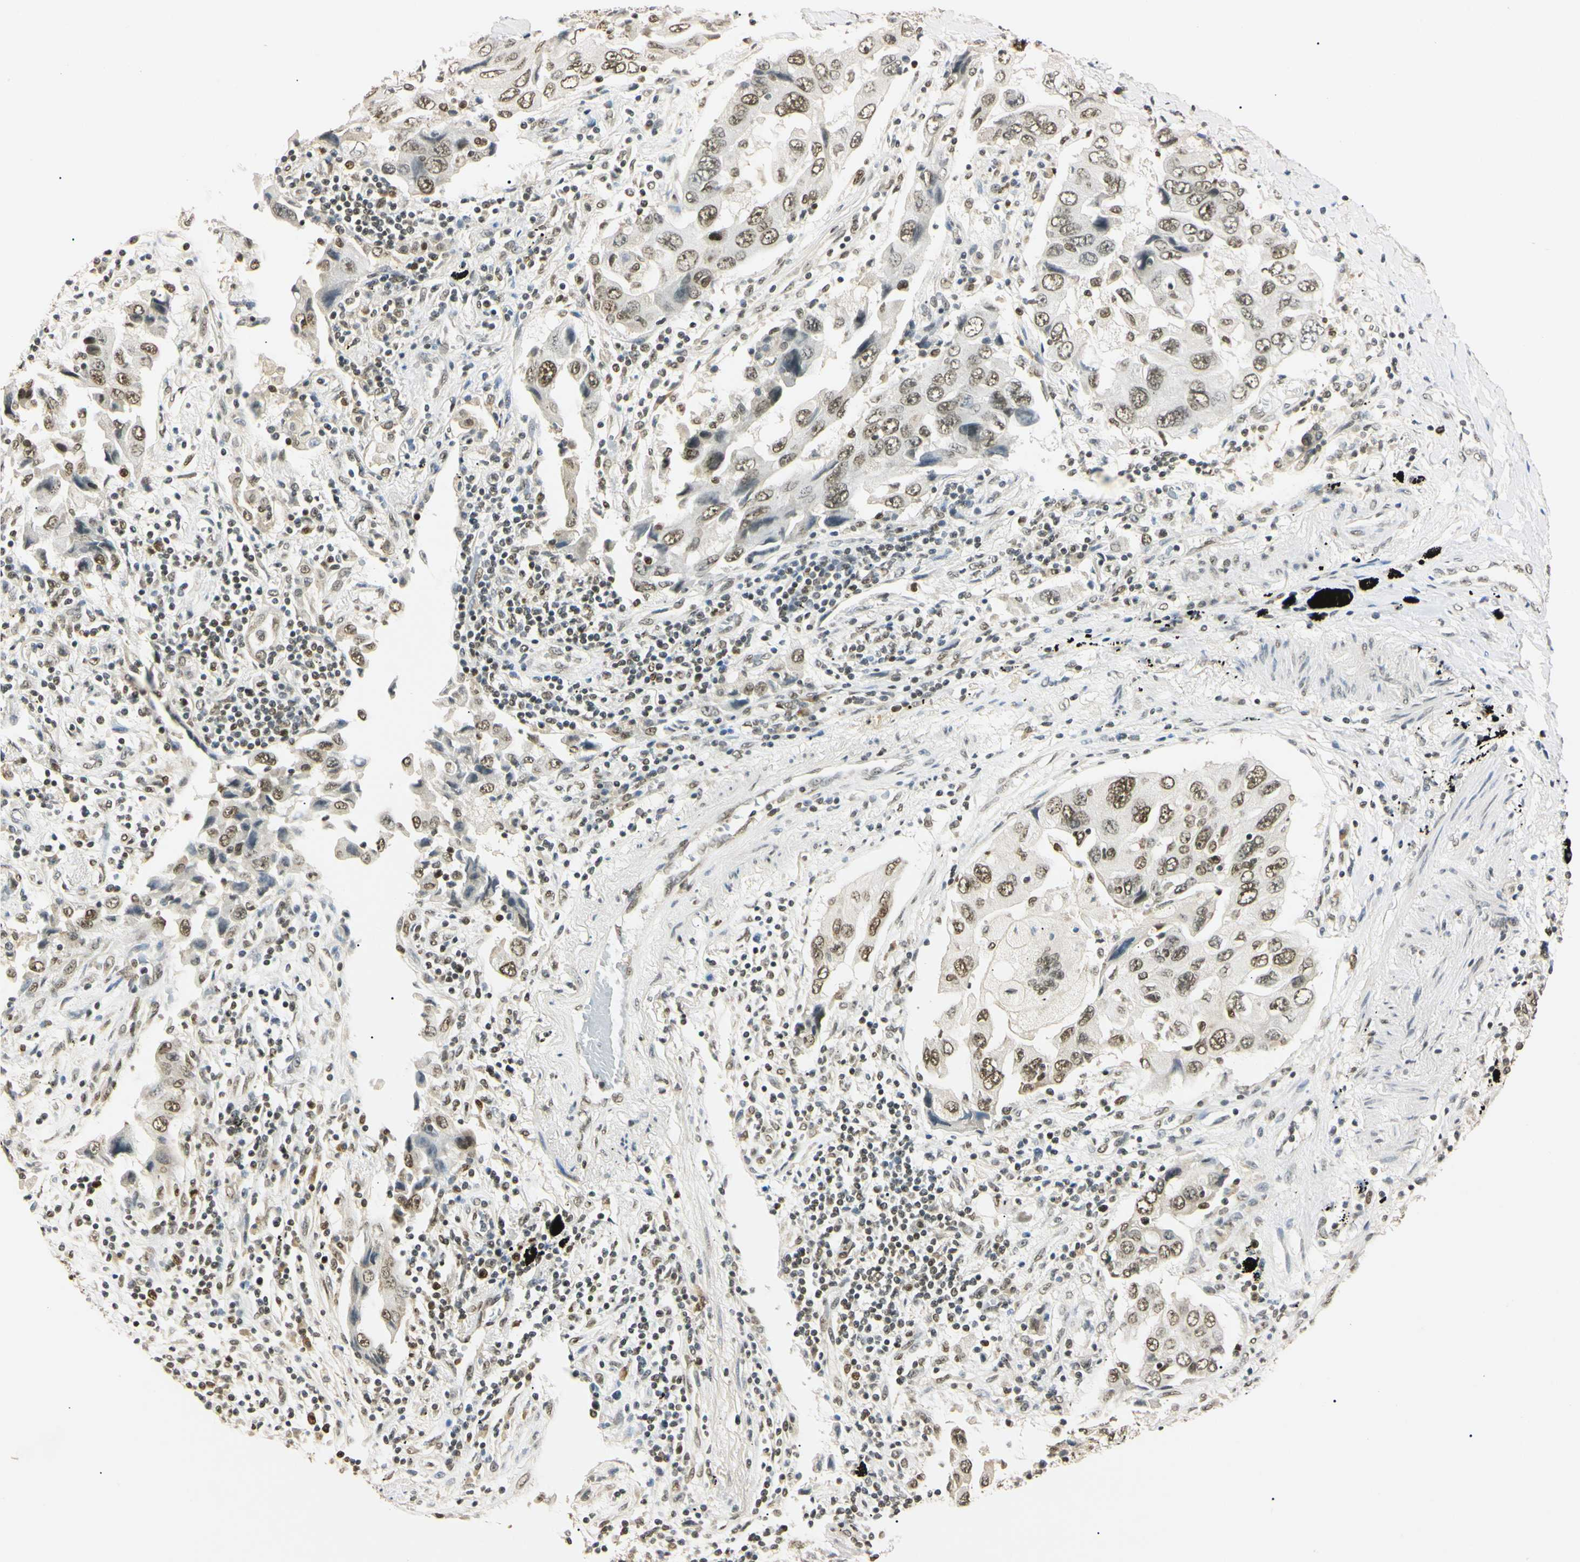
{"staining": {"intensity": "moderate", "quantity": ">75%", "location": "nuclear"}, "tissue": "lung cancer", "cell_type": "Tumor cells", "image_type": "cancer", "snomed": [{"axis": "morphology", "description": "Adenocarcinoma, NOS"}, {"axis": "topography", "description": "Lung"}], "caption": "Immunohistochemistry (IHC) micrograph of neoplastic tissue: lung cancer stained using IHC shows medium levels of moderate protein expression localized specifically in the nuclear of tumor cells, appearing as a nuclear brown color.", "gene": "SMARCA5", "patient": {"sex": "female", "age": 65}}